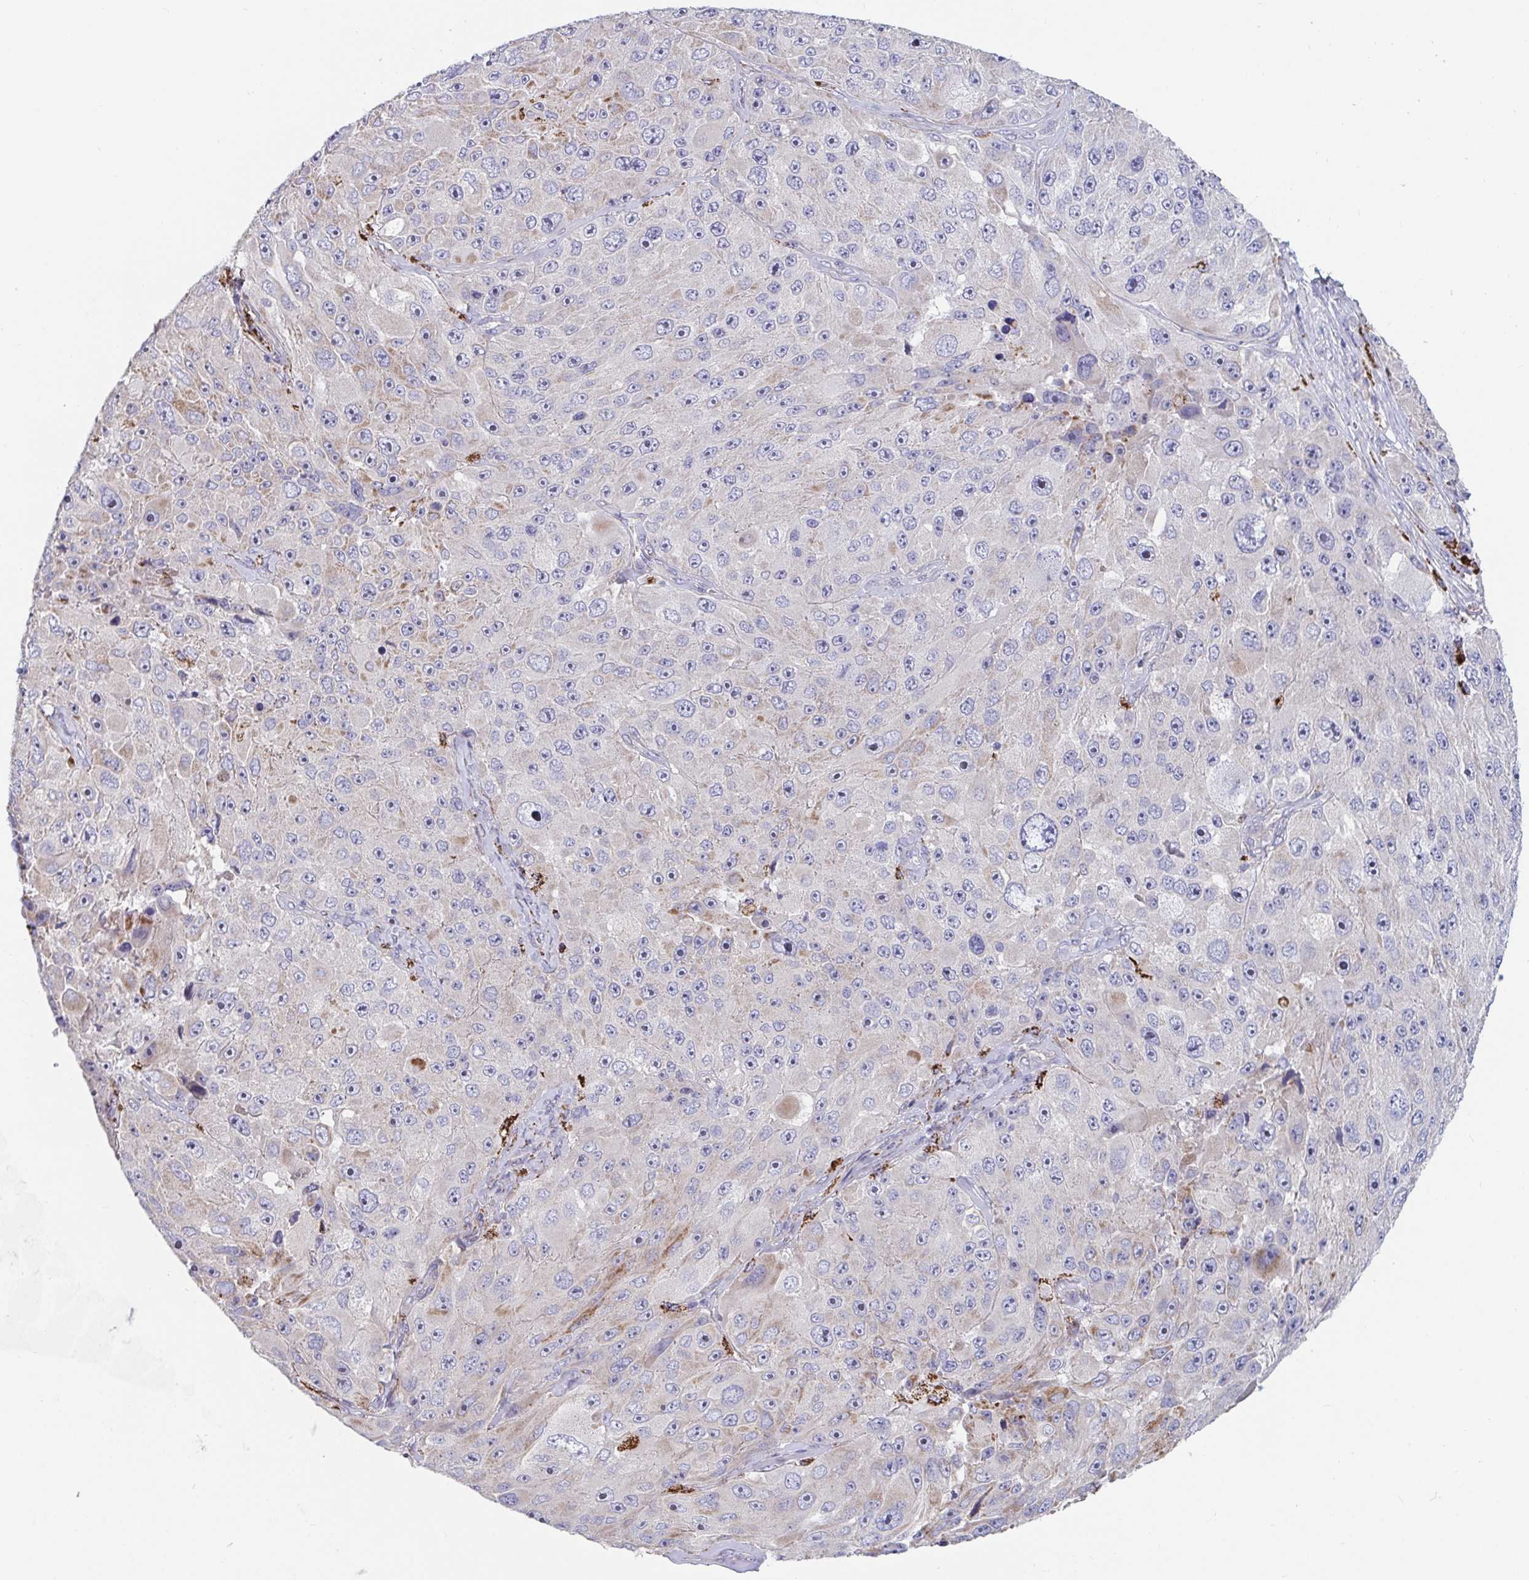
{"staining": {"intensity": "moderate", "quantity": "25%-75%", "location": "cytoplasmic/membranous"}, "tissue": "melanoma", "cell_type": "Tumor cells", "image_type": "cancer", "snomed": [{"axis": "morphology", "description": "Malignant melanoma, Metastatic site"}, {"axis": "topography", "description": "Lymph node"}], "caption": "DAB (3,3'-diaminobenzidine) immunohistochemical staining of human malignant melanoma (metastatic site) exhibits moderate cytoplasmic/membranous protein expression in about 25%-75% of tumor cells.", "gene": "FAM156B", "patient": {"sex": "male", "age": 62}}